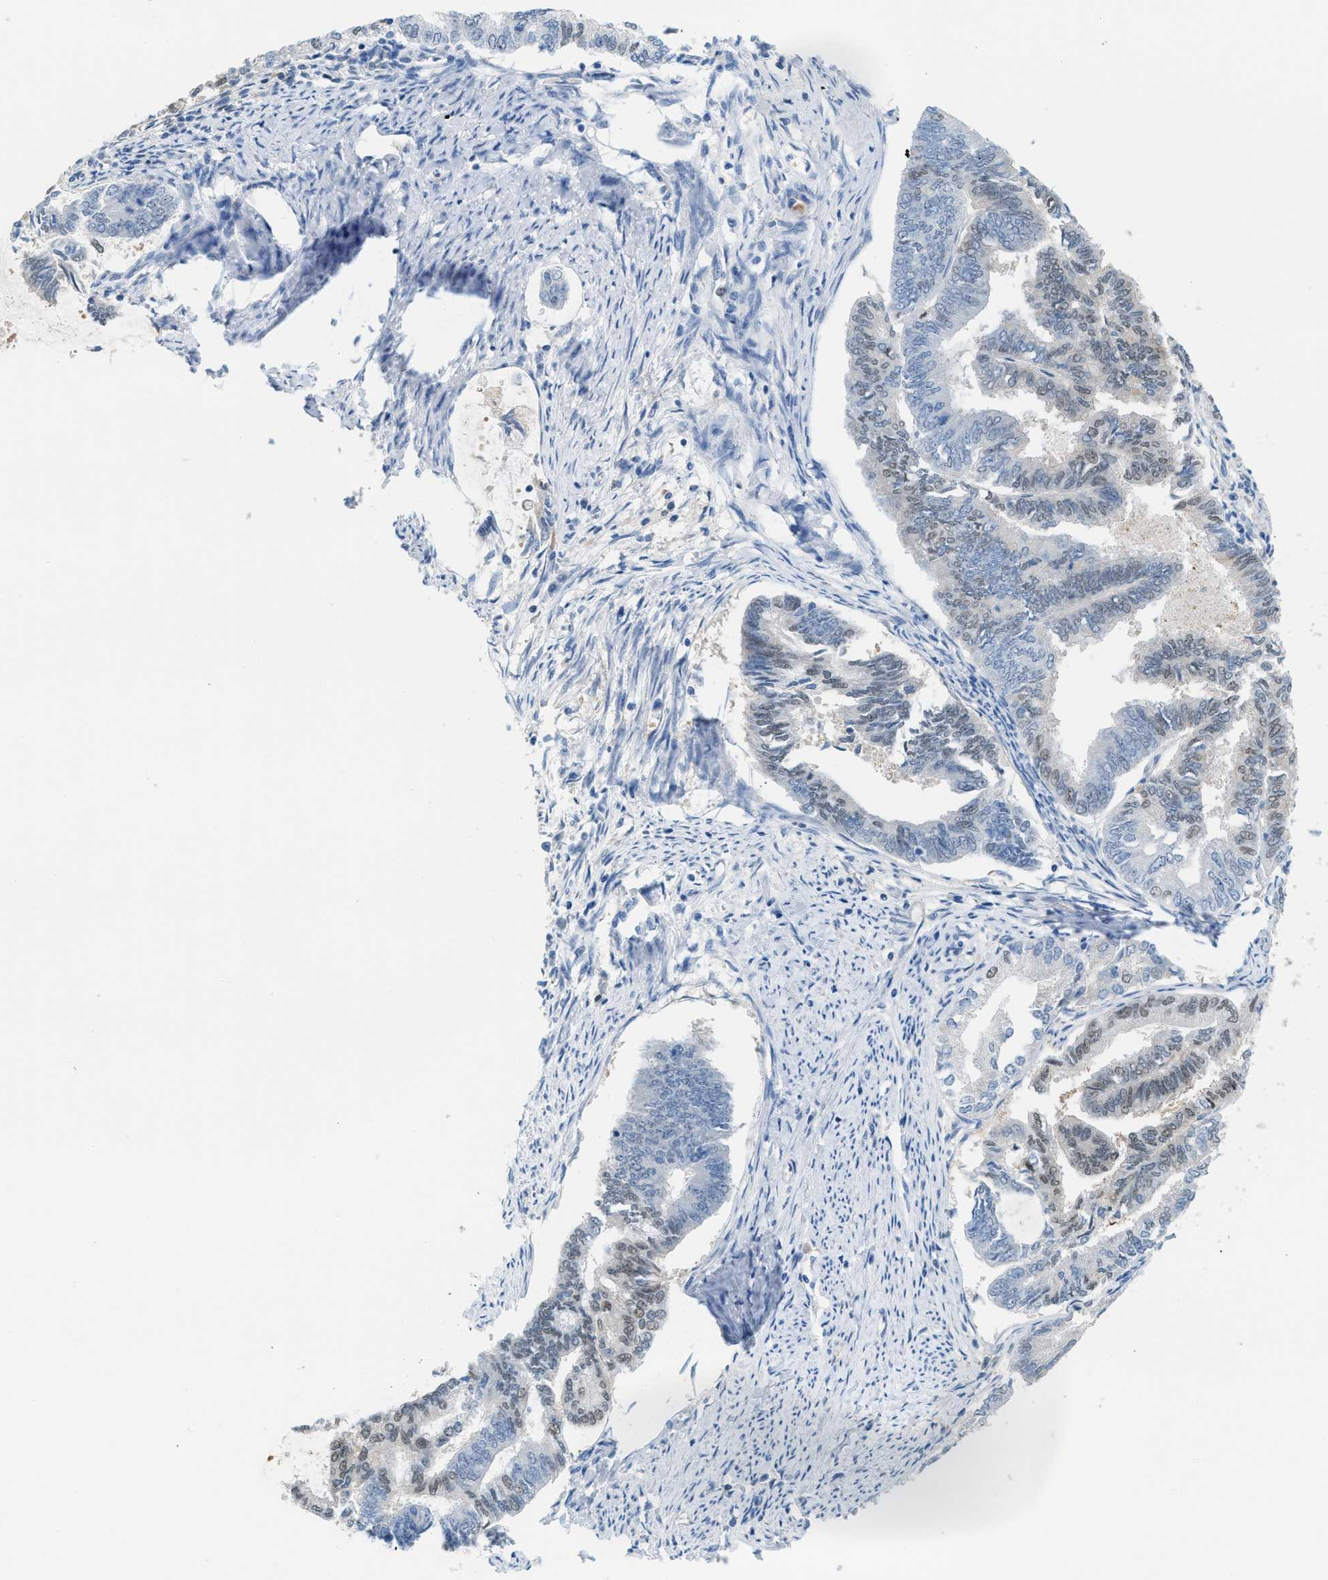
{"staining": {"intensity": "weak", "quantity": "25%-75%", "location": "nuclear"}, "tissue": "endometrial cancer", "cell_type": "Tumor cells", "image_type": "cancer", "snomed": [{"axis": "morphology", "description": "Adenocarcinoma, NOS"}, {"axis": "topography", "description": "Endometrium"}], "caption": "Brown immunohistochemical staining in human endometrial cancer shows weak nuclear staining in about 25%-75% of tumor cells.", "gene": "PPM1D", "patient": {"sex": "female", "age": 86}}